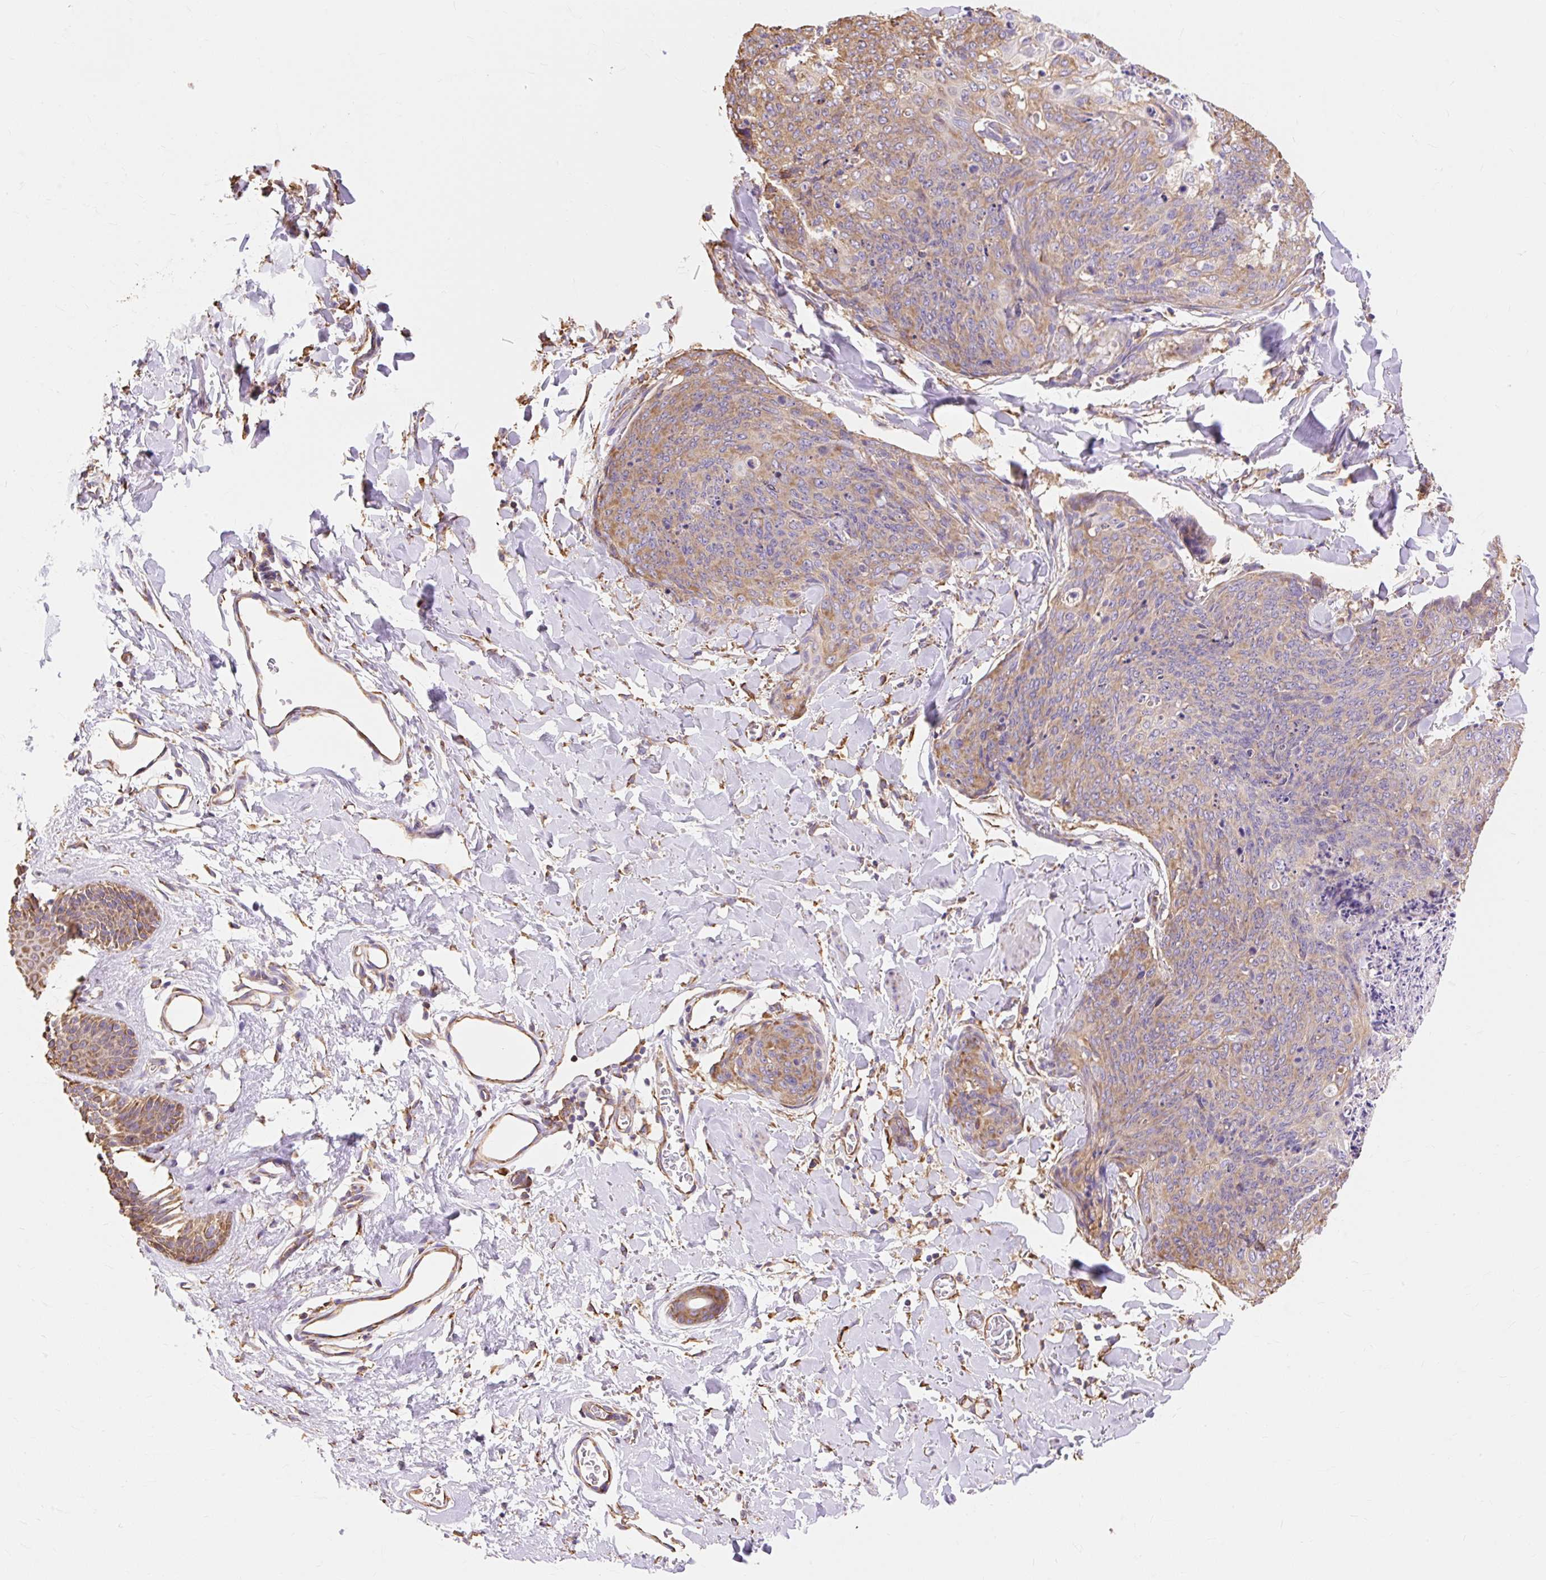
{"staining": {"intensity": "weak", "quantity": ">75%", "location": "cytoplasmic/membranous"}, "tissue": "skin cancer", "cell_type": "Tumor cells", "image_type": "cancer", "snomed": [{"axis": "morphology", "description": "Squamous cell carcinoma, NOS"}, {"axis": "topography", "description": "Skin"}, {"axis": "topography", "description": "Vulva"}], "caption": "Weak cytoplasmic/membranous protein positivity is appreciated in approximately >75% of tumor cells in skin cancer (squamous cell carcinoma).", "gene": "RPS17", "patient": {"sex": "female", "age": 85}}